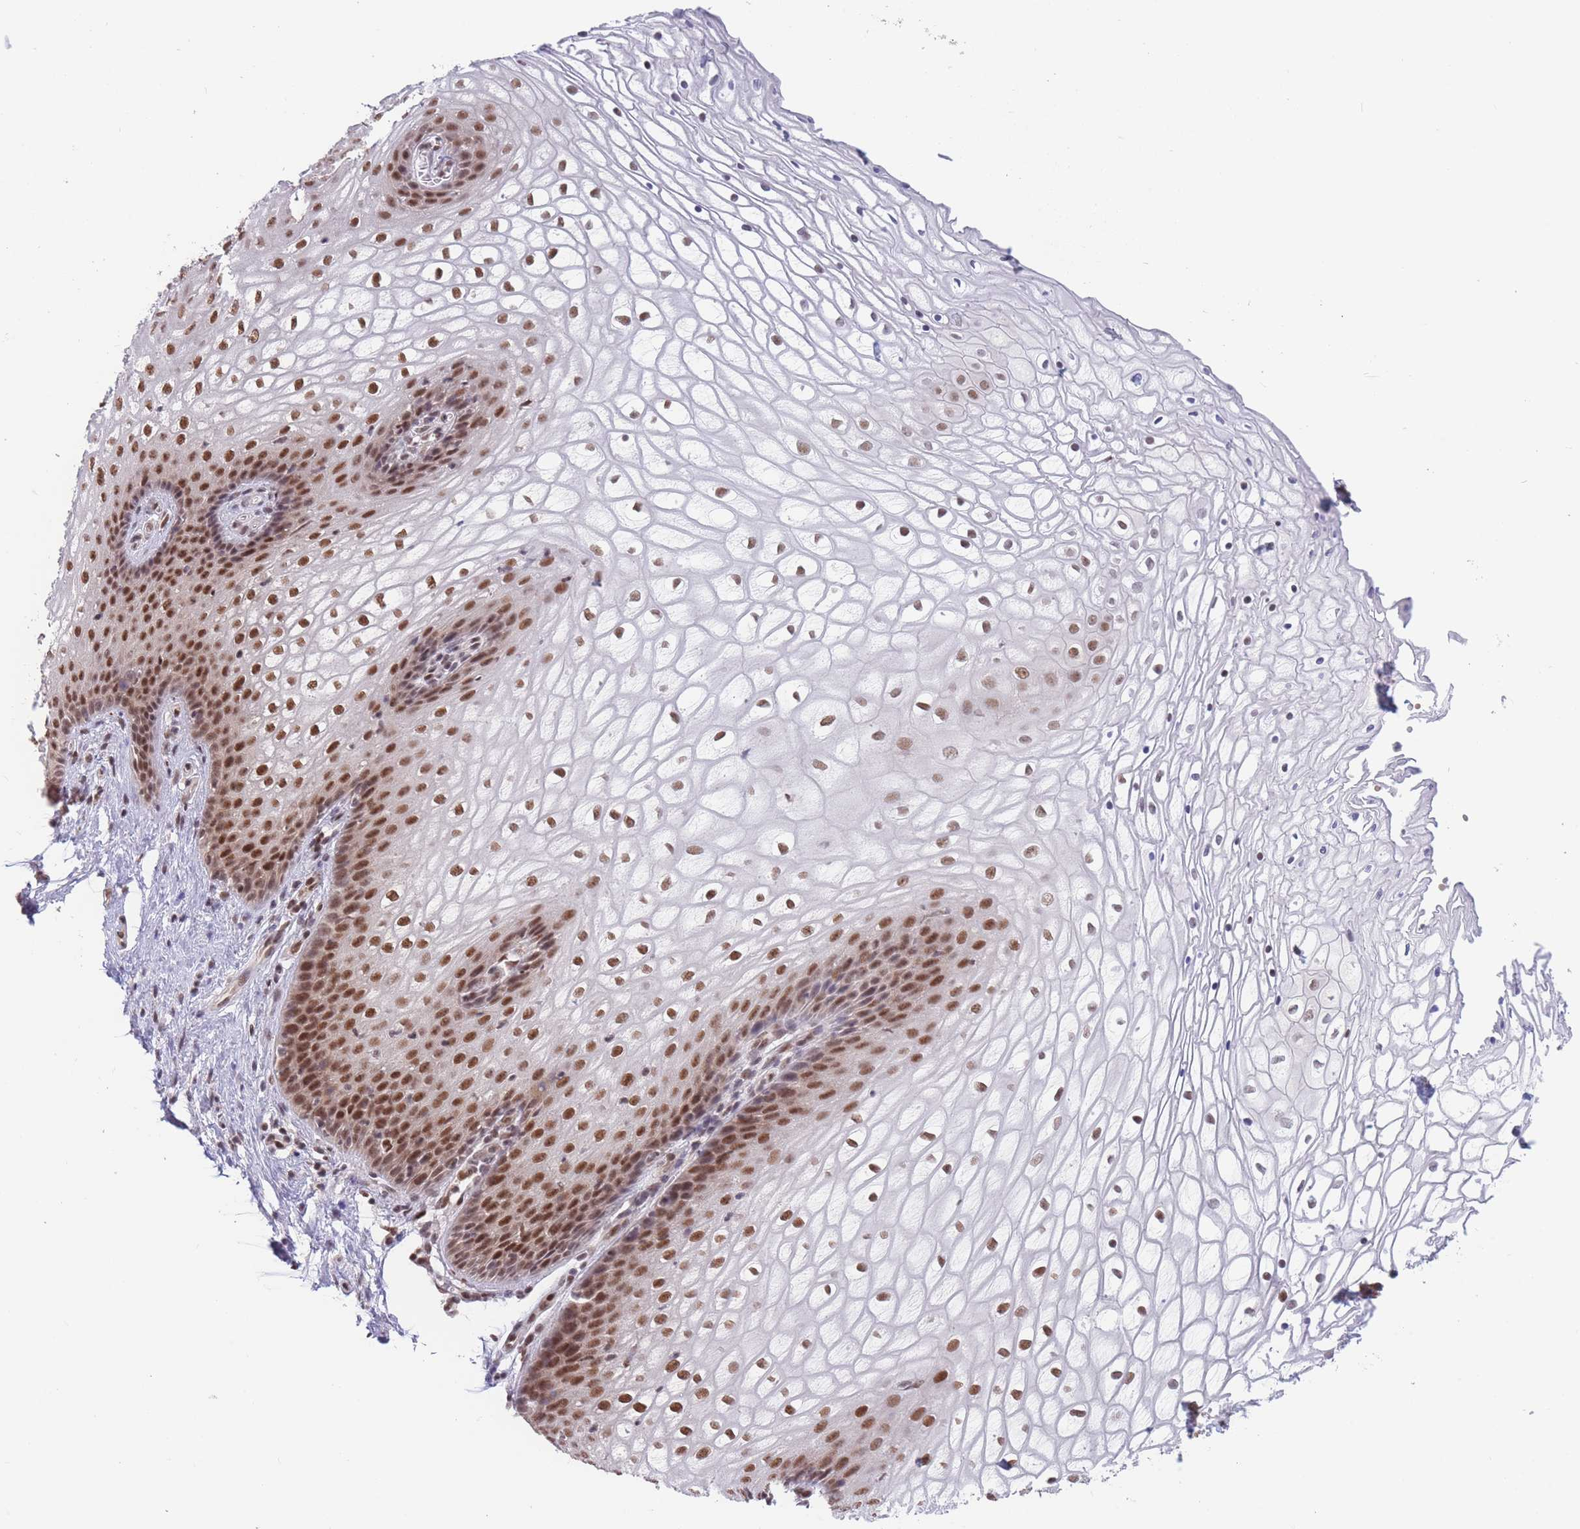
{"staining": {"intensity": "moderate", "quantity": ">75%", "location": "nuclear"}, "tissue": "vagina", "cell_type": "Squamous epithelial cells", "image_type": "normal", "snomed": [{"axis": "morphology", "description": "Normal tissue, NOS"}, {"axis": "topography", "description": "Vagina"}], "caption": "Immunohistochemistry of normal human vagina displays medium levels of moderate nuclear expression in approximately >75% of squamous epithelial cells.", "gene": "SMAD9", "patient": {"sex": "female", "age": 34}}